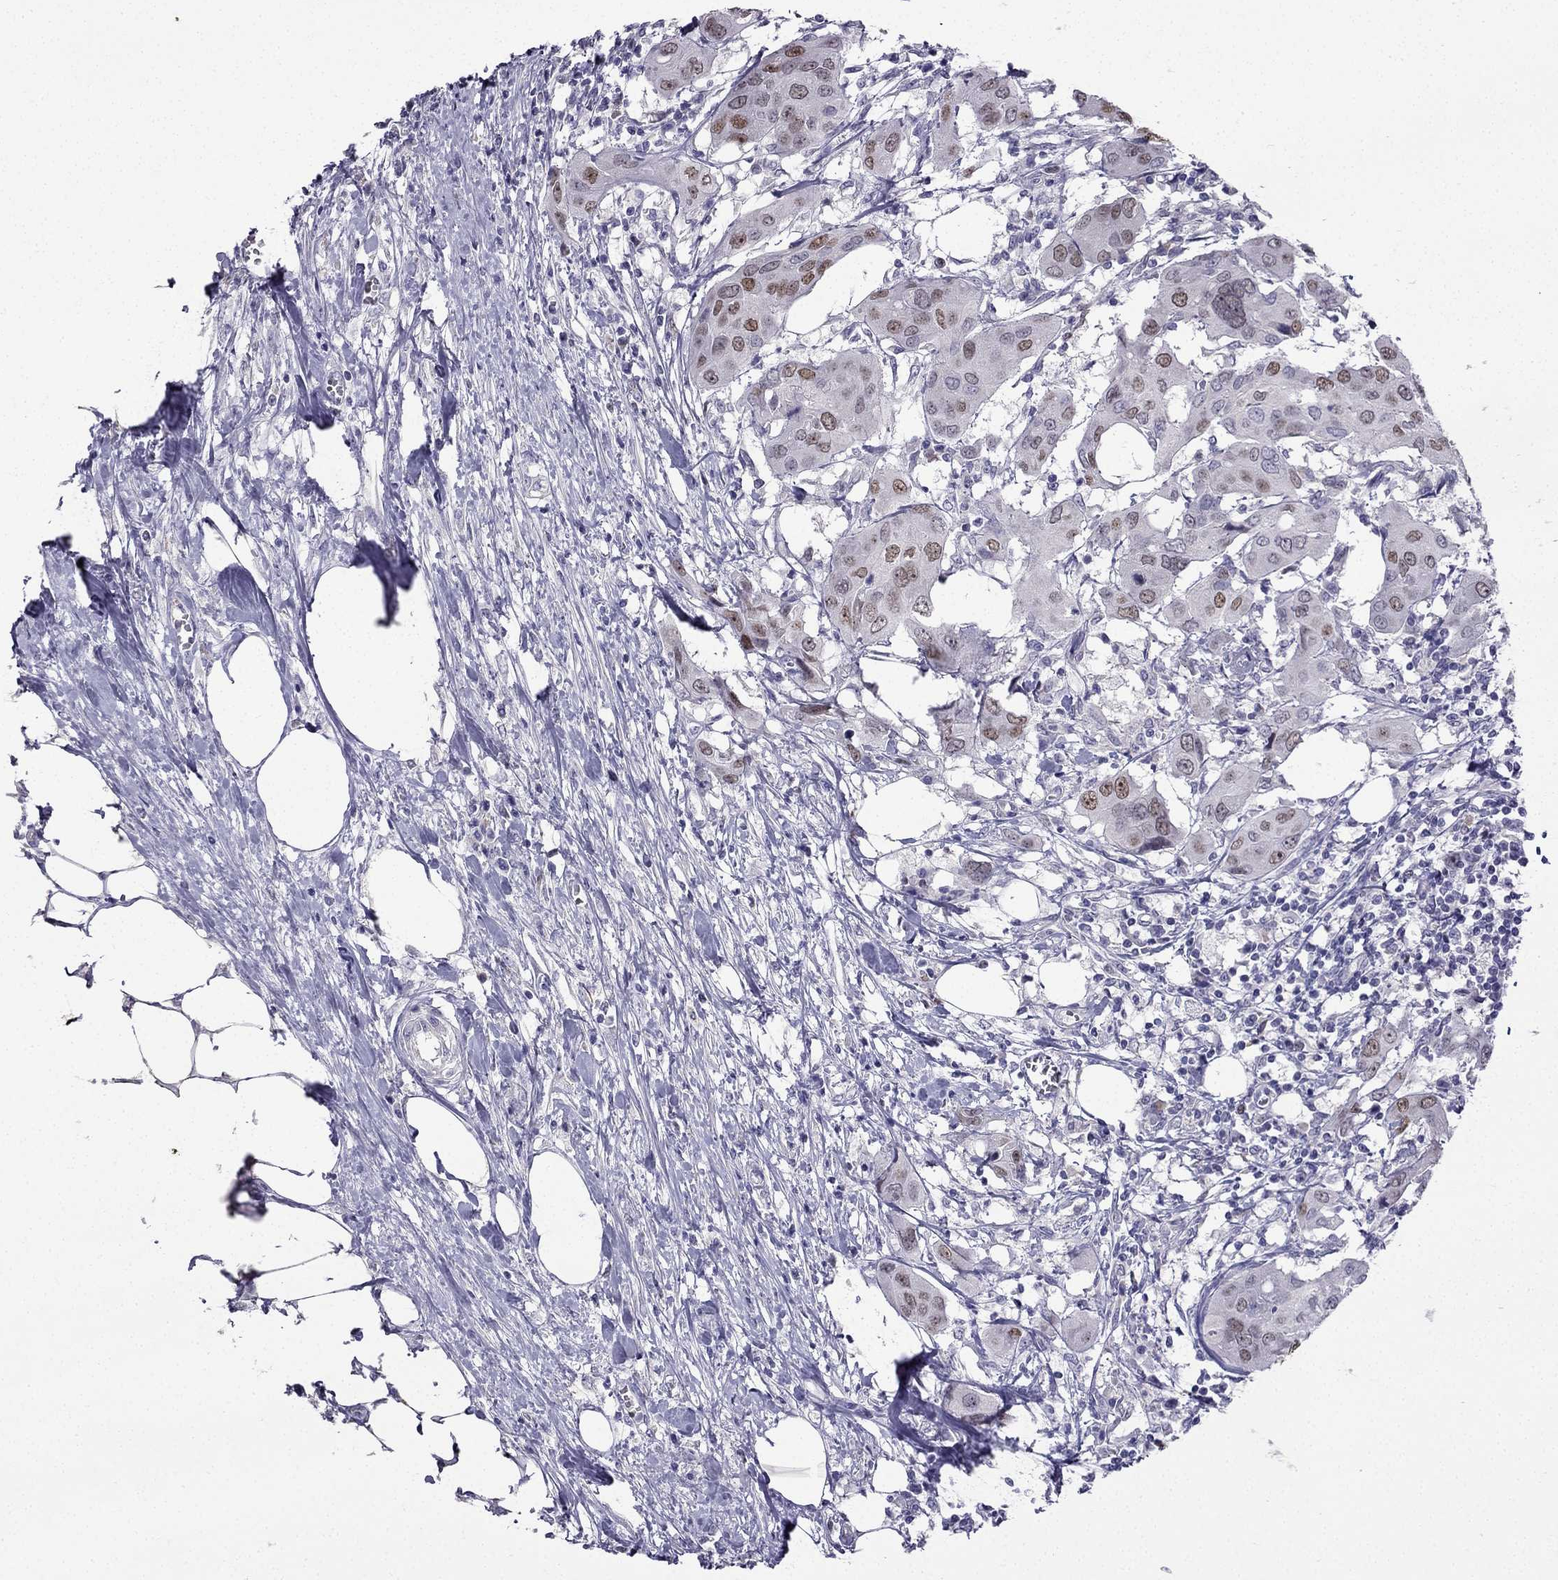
{"staining": {"intensity": "negative", "quantity": "none", "location": "none"}, "tissue": "urothelial cancer", "cell_type": "Tumor cells", "image_type": "cancer", "snomed": [{"axis": "morphology", "description": "Urothelial carcinoma, NOS"}, {"axis": "morphology", "description": "Urothelial carcinoma, High grade"}, {"axis": "topography", "description": "Urinary bladder"}], "caption": "An immunohistochemistry (IHC) histopathology image of urothelial cancer is shown. There is no staining in tumor cells of urothelial cancer. Brightfield microscopy of IHC stained with DAB (3,3'-diaminobenzidine) (brown) and hematoxylin (blue), captured at high magnification.", "gene": "UHRF1", "patient": {"sex": "male", "age": 63}}